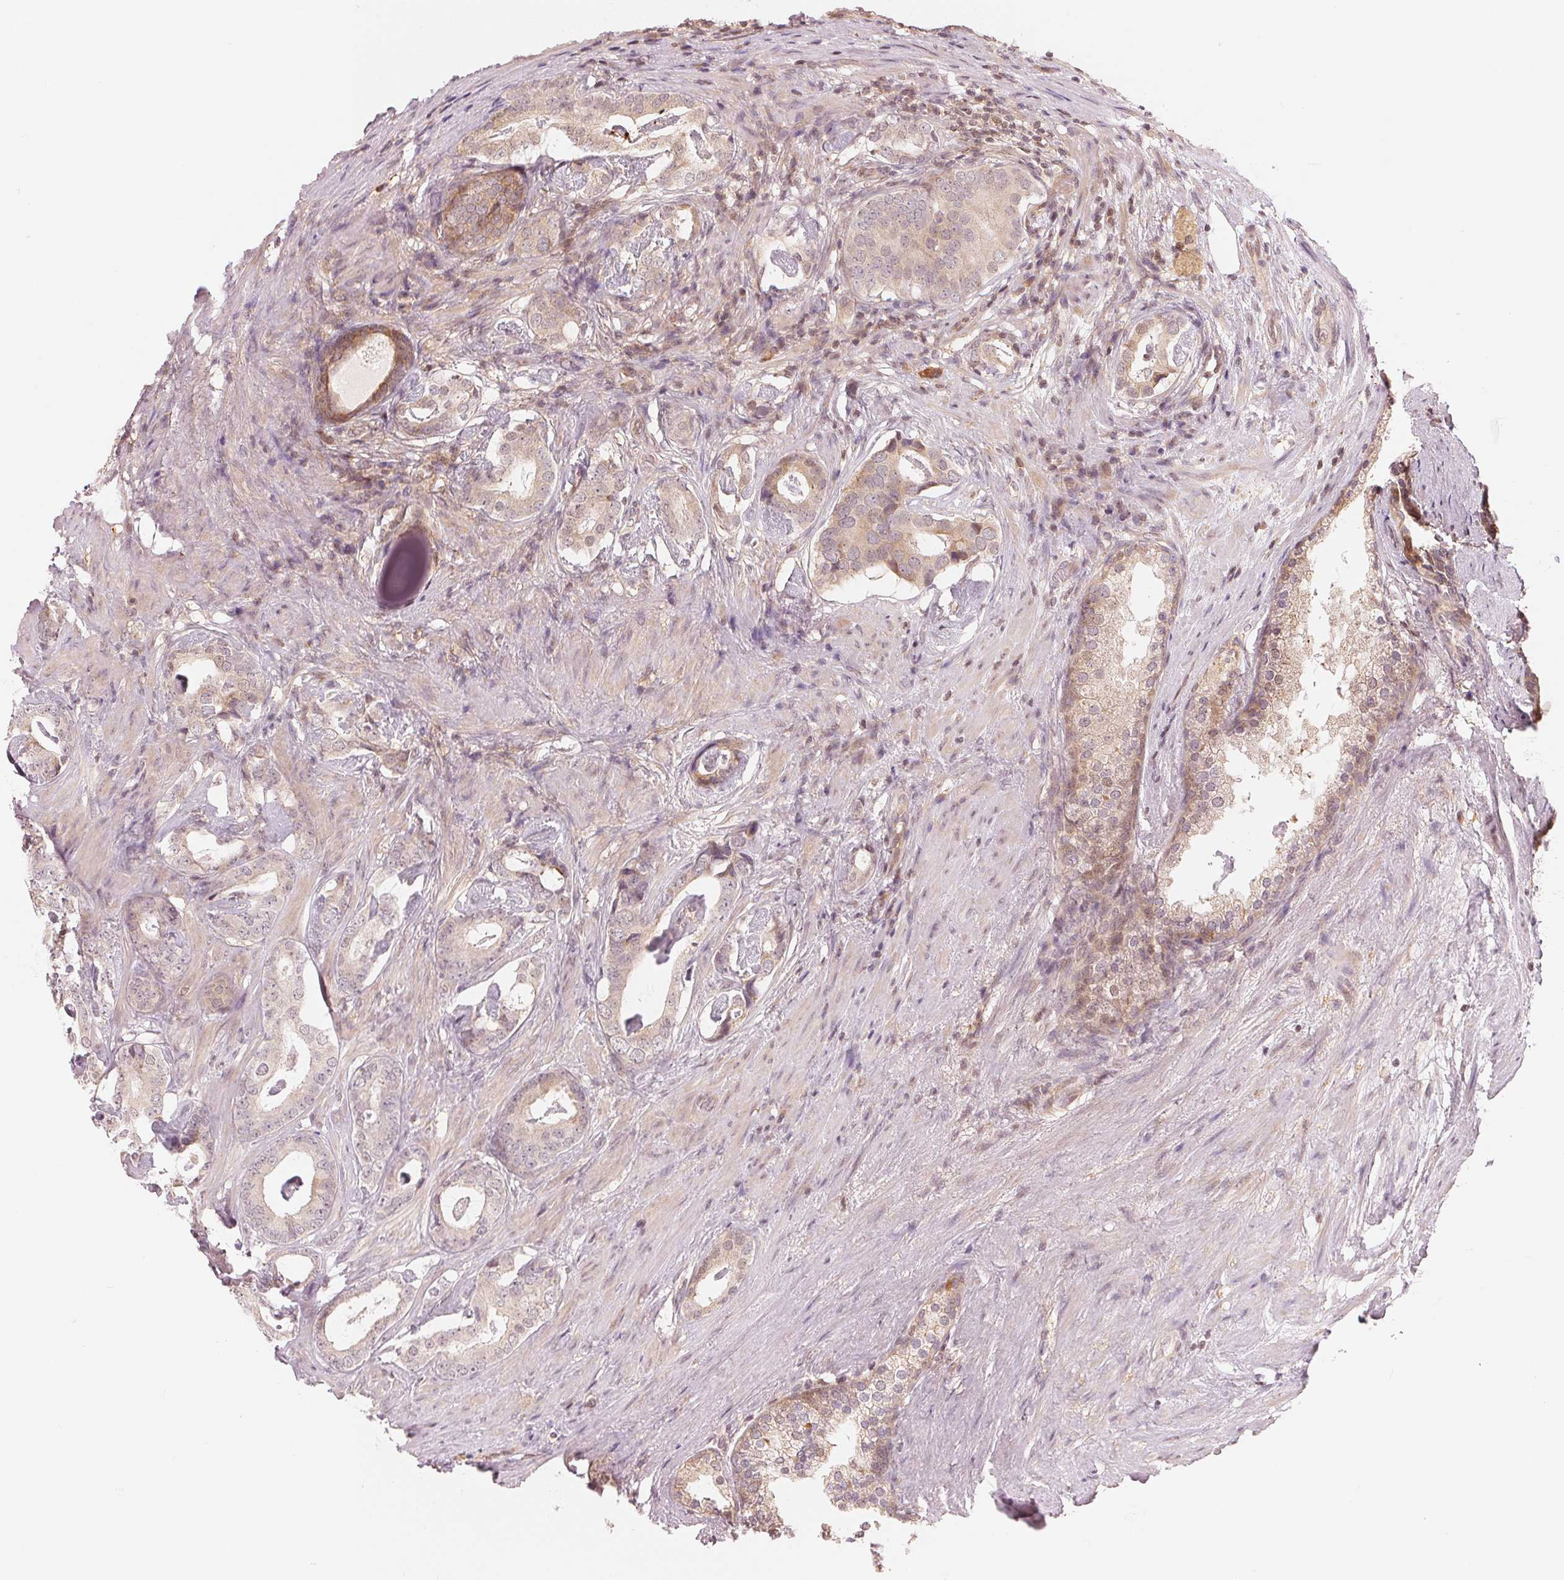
{"staining": {"intensity": "weak", "quantity": "<25%", "location": "cytoplasmic/membranous"}, "tissue": "prostate cancer", "cell_type": "Tumor cells", "image_type": "cancer", "snomed": [{"axis": "morphology", "description": "Adenocarcinoma, Low grade"}, {"axis": "topography", "description": "Prostate and seminal vesicle, NOS"}], "caption": "An image of human prostate low-grade adenocarcinoma is negative for staining in tumor cells.", "gene": "PRKN", "patient": {"sex": "male", "age": 71}}